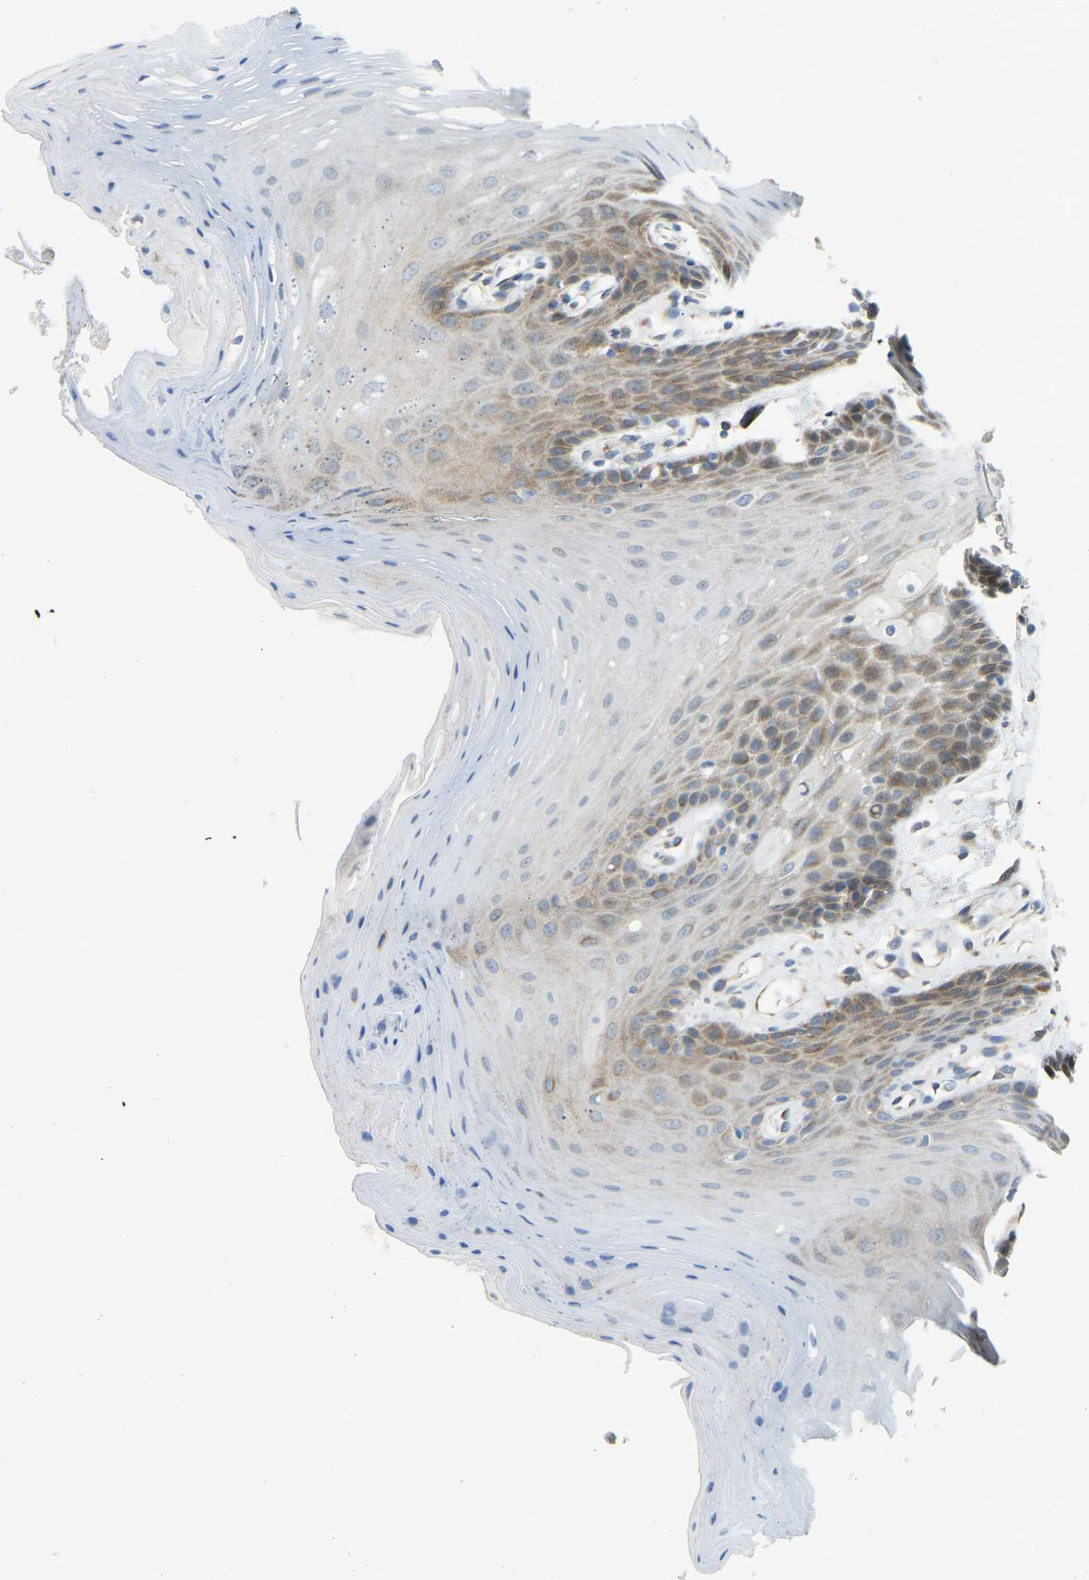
{"staining": {"intensity": "moderate", "quantity": "25%-75%", "location": "cytoplasmic/membranous"}, "tissue": "oral mucosa", "cell_type": "Squamous epithelial cells", "image_type": "normal", "snomed": [{"axis": "morphology", "description": "Normal tissue, NOS"}, {"axis": "morphology", "description": "Squamous cell carcinoma, NOS"}, {"axis": "topography", "description": "Oral tissue"}, {"axis": "topography", "description": "Head-Neck"}], "caption": "Protein expression analysis of normal human oral mucosa reveals moderate cytoplasmic/membranous staining in about 25%-75% of squamous epithelial cells.", "gene": "NME8", "patient": {"sex": "male", "age": 71}}